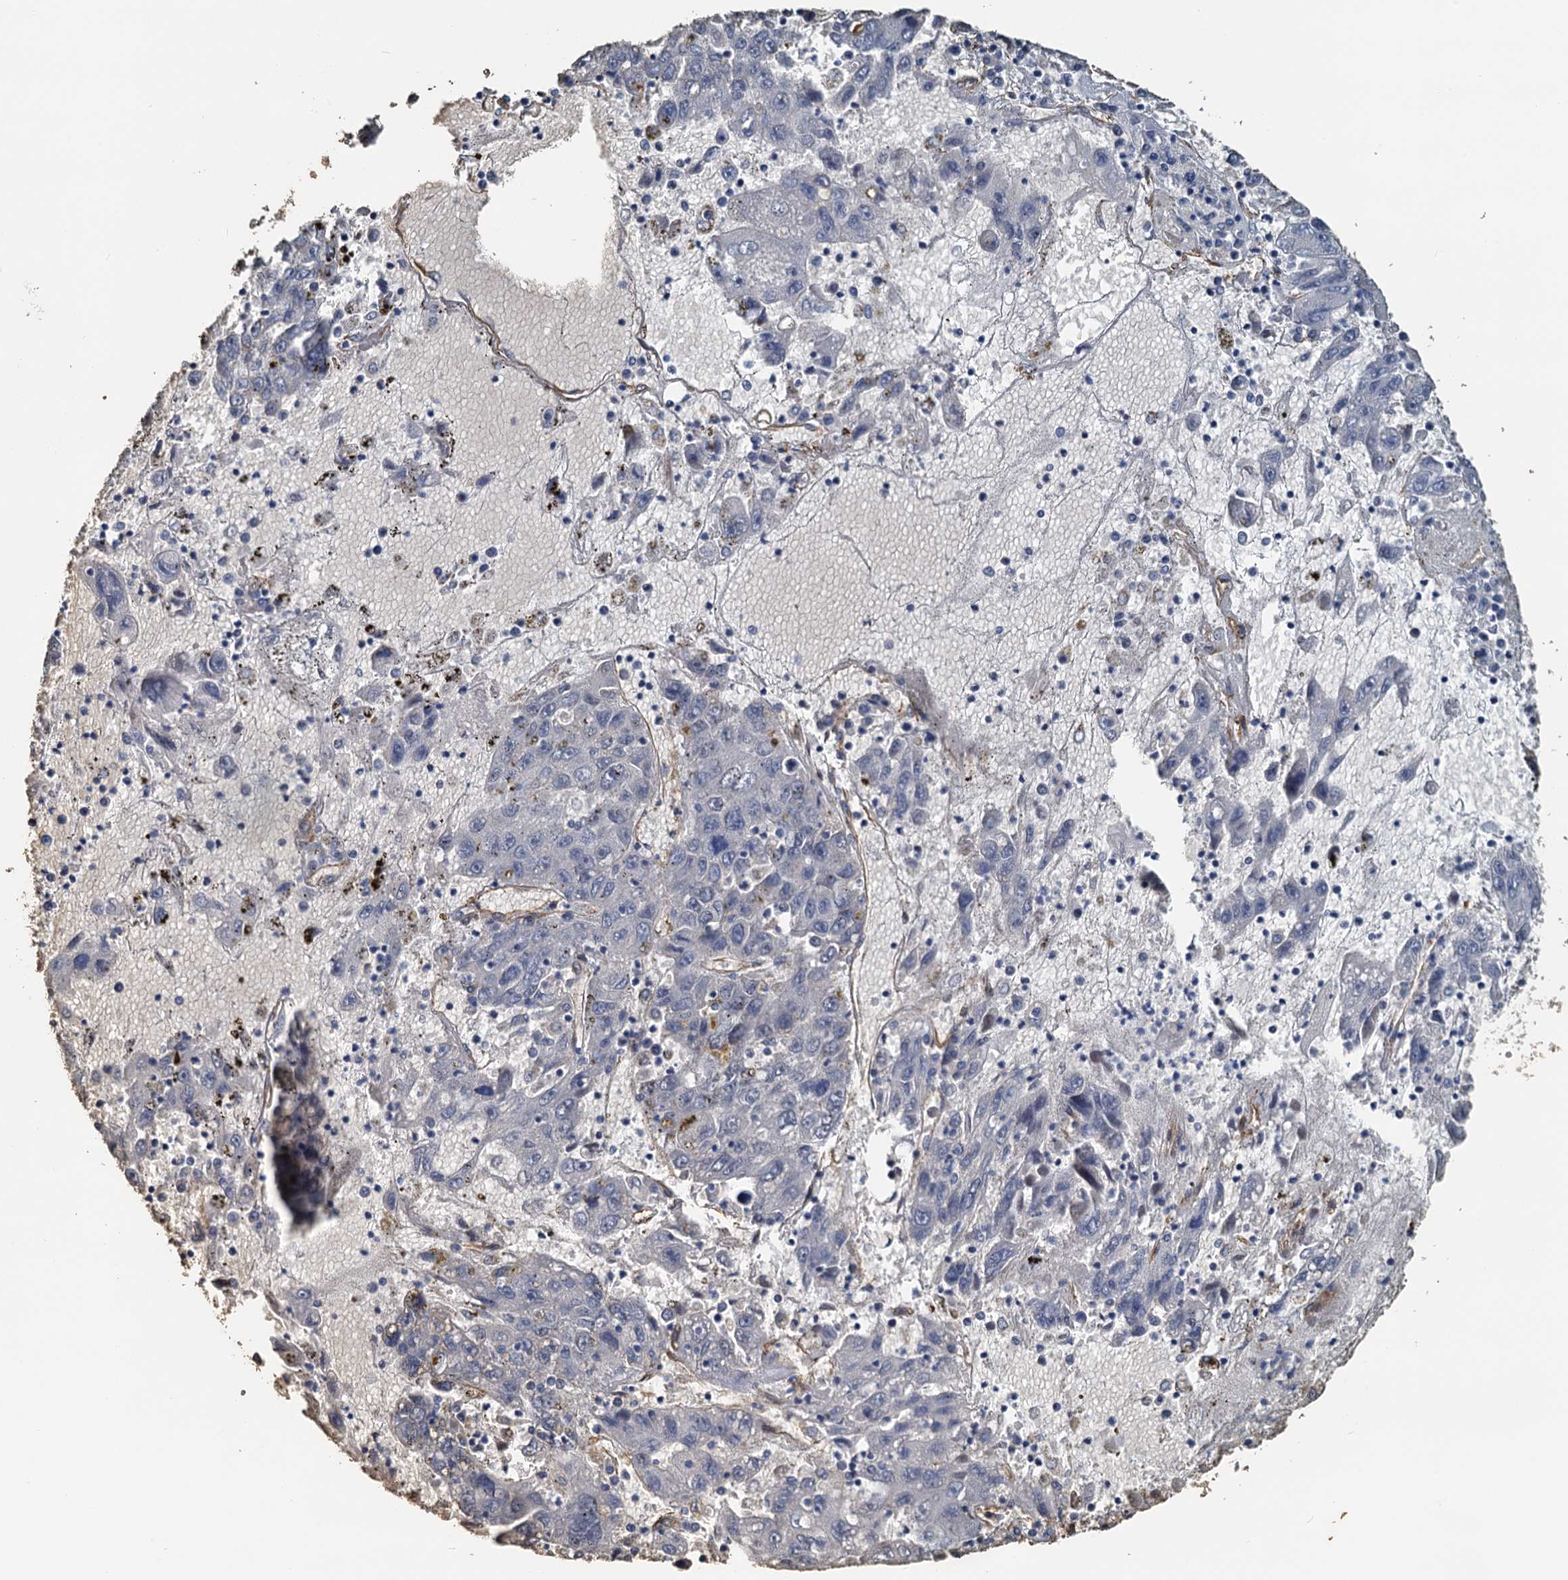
{"staining": {"intensity": "negative", "quantity": "none", "location": "none"}, "tissue": "liver cancer", "cell_type": "Tumor cells", "image_type": "cancer", "snomed": [{"axis": "morphology", "description": "Carcinoma, Hepatocellular, NOS"}, {"axis": "topography", "description": "Liver"}], "caption": "The histopathology image reveals no significant positivity in tumor cells of liver cancer.", "gene": "DGKG", "patient": {"sex": "male", "age": 49}}